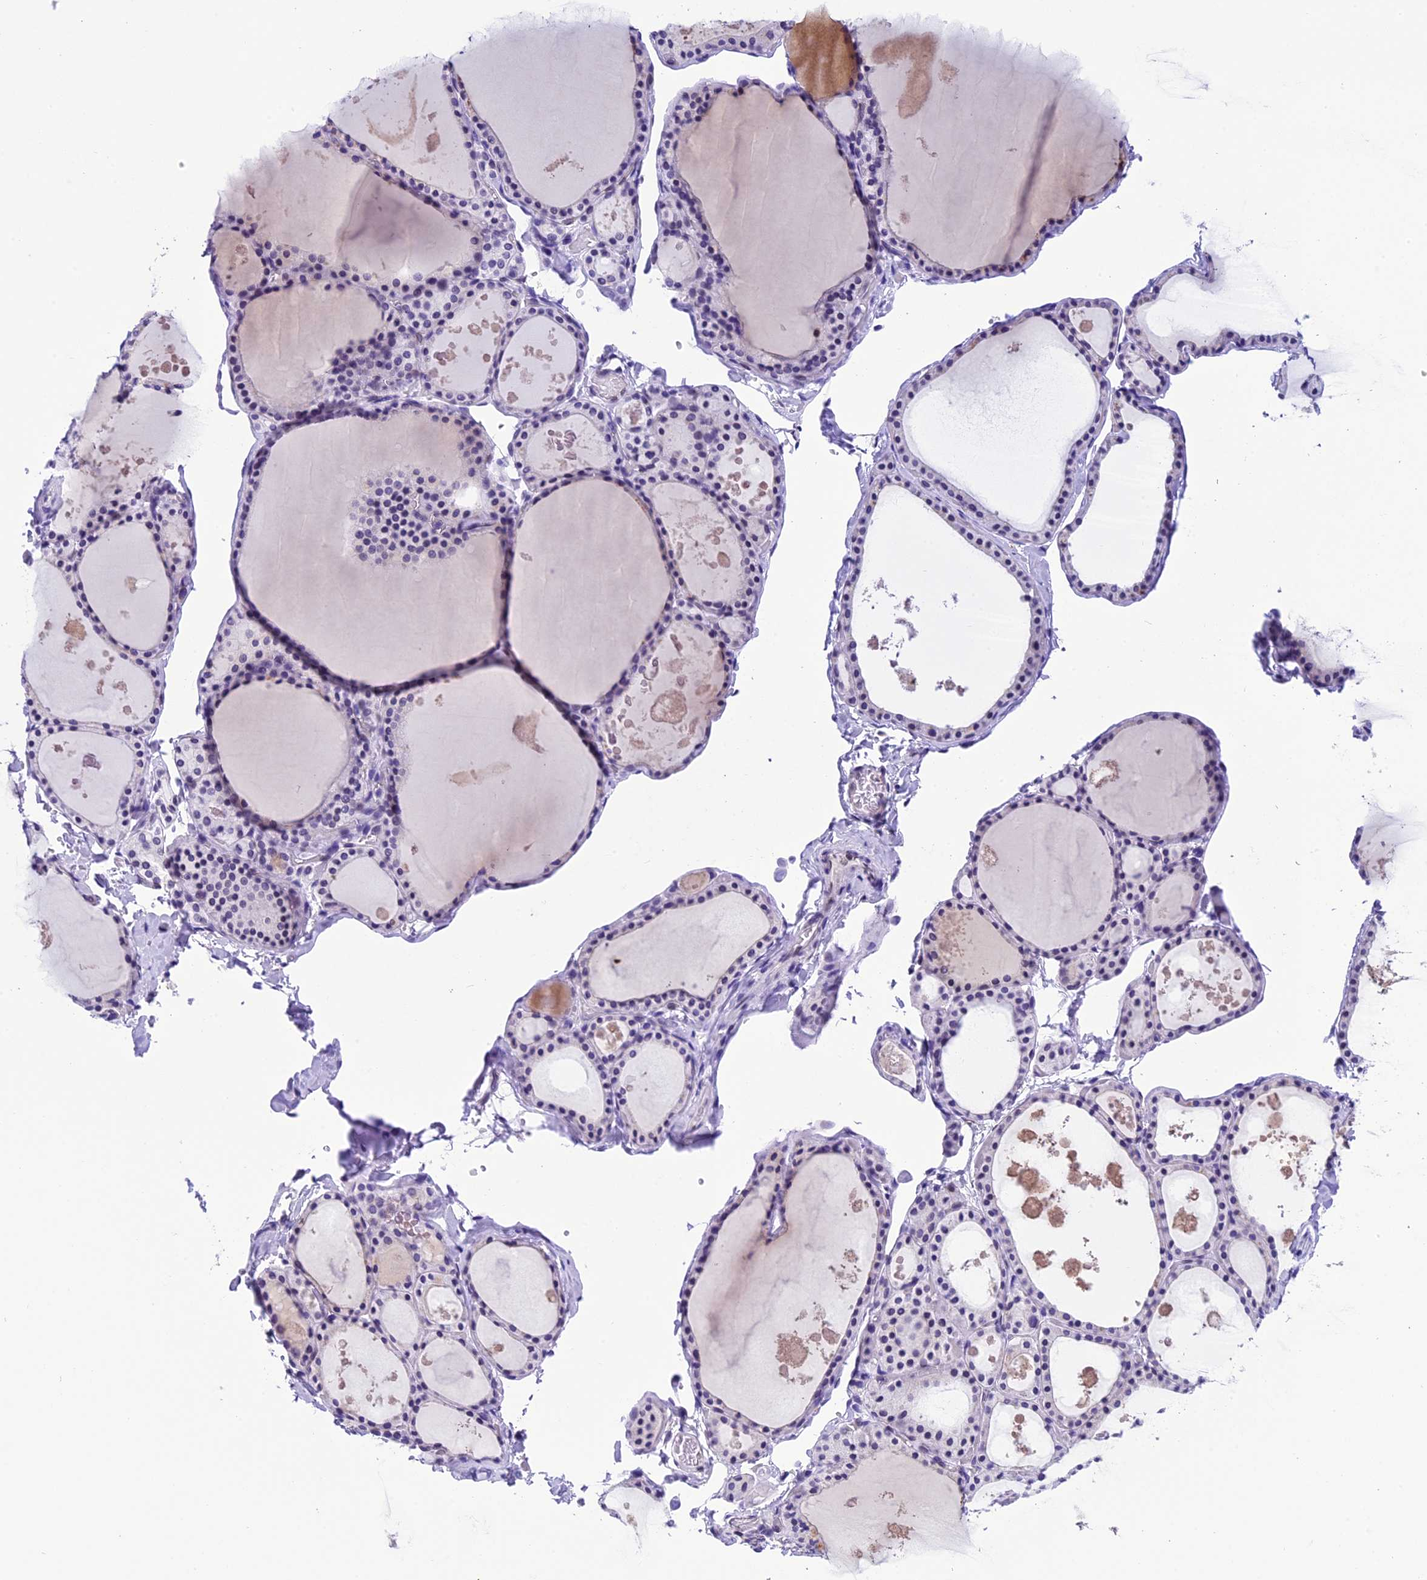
{"staining": {"intensity": "weak", "quantity": "<25%", "location": "cytoplasmic/membranous"}, "tissue": "thyroid gland", "cell_type": "Glandular cells", "image_type": "normal", "snomed": [{"axis": "morphology", "description": "Normal tissue, NOS"}, {"axis": "topography", "description": "Thyroid gland"}], "caption": "DAB (3,3'-diaminobenzidine) immunohistochemical staining of normal human thyroid gland reveals no significant expression in glandular cells.", "gene": "METTL25", "patient": {"sex": "male", "age": 56}}